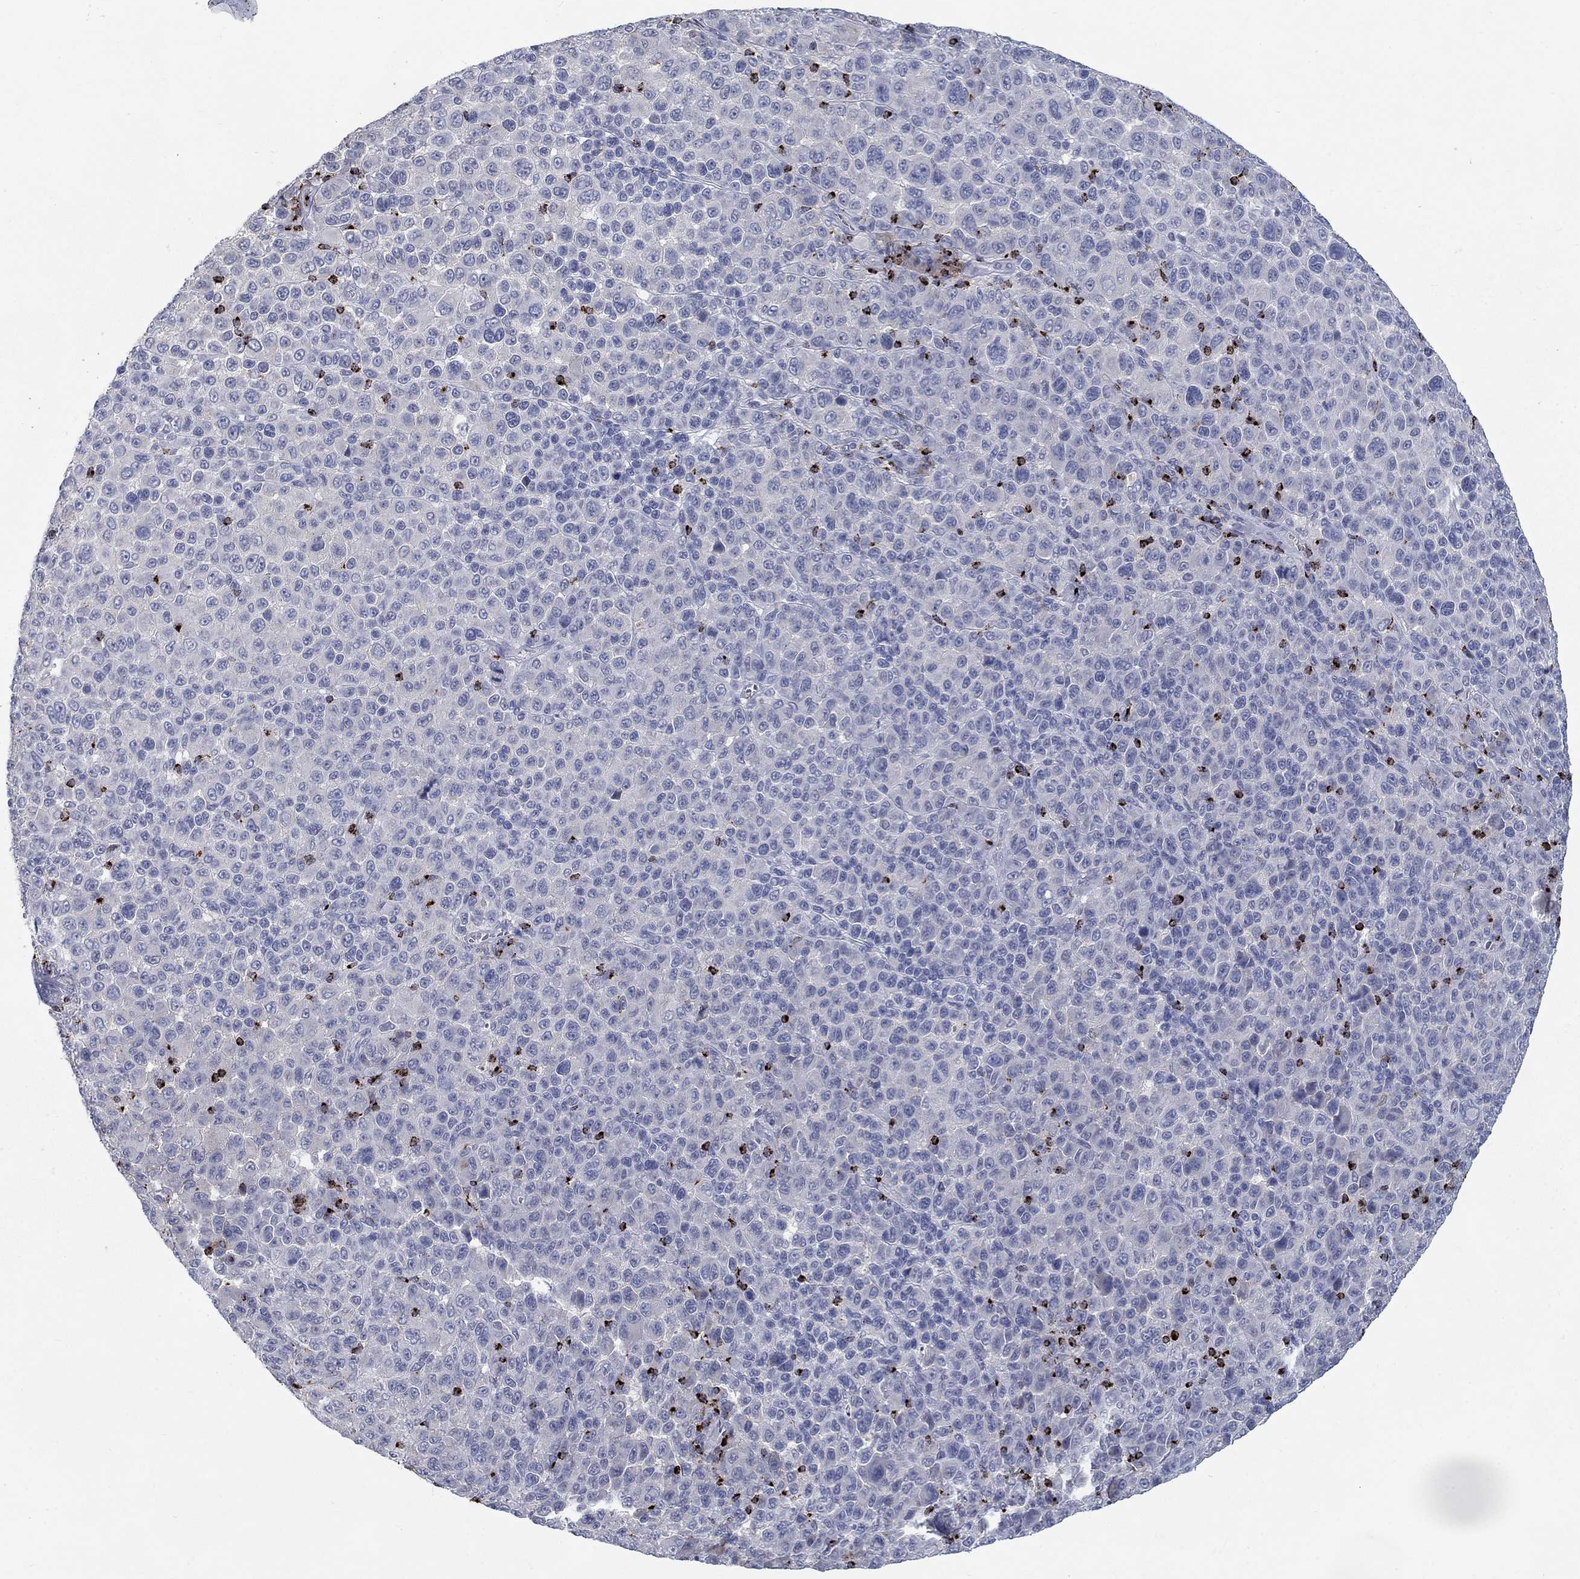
{"staining": {"intensity": "negative", "quantity": "none", "location": "none"}, "tissue": "melanoma", "cell_type": "Tumor cells", "image_type": "cancer", "snomed": [{"axis": "morphology", "description": "Malignant melanoma, NOS"}, {"axis": "topography", "description": "Skin"}], "caption": "This is an immunohistochemistry (IHC) histopathology image of melanoma. There is no positivity in tumor cells.", "gene": "GZMA", "patient": {"sex": "female", "age": 57}}